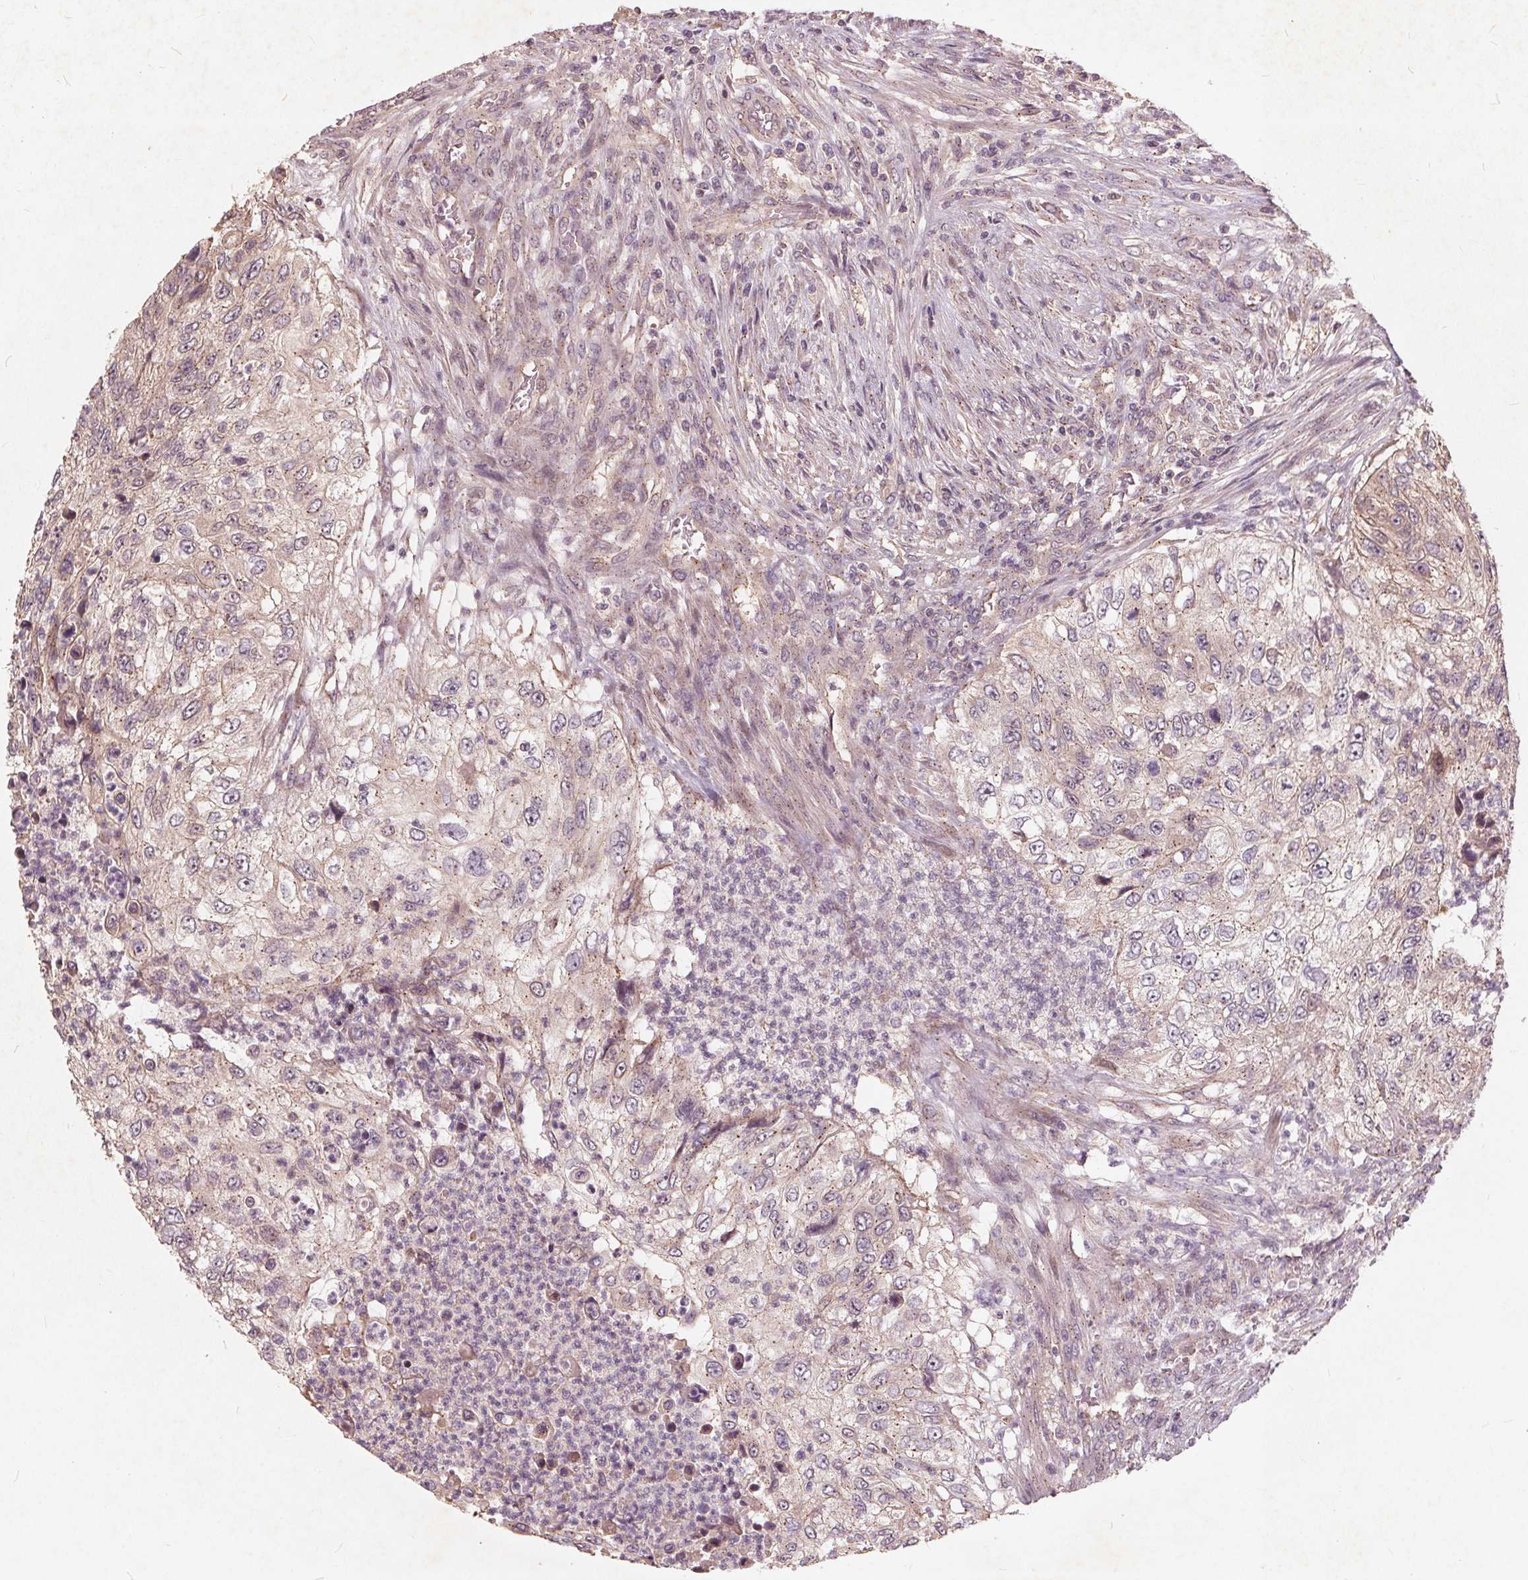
{"staining": {"intensity": "weak", "quantity": "<25%", "location": "cytoplasmic/membranous"}, "tissue": "urothelial cancer", "cell_type": "Tumor cells", "image_type": "cancer", "snomed": [{"axis": "morphology", "description": "Urothelial carcinoma, High grade"}, {"axis": "topography", "description": "Urinary bladder"}], "caption": "This is an immunohistochemistry photomicrograph of urothelial cancer. There is no staining in tumor cells.", "gene": "CSNK1G2", "patient": {"sex": "female", "age": 60}}